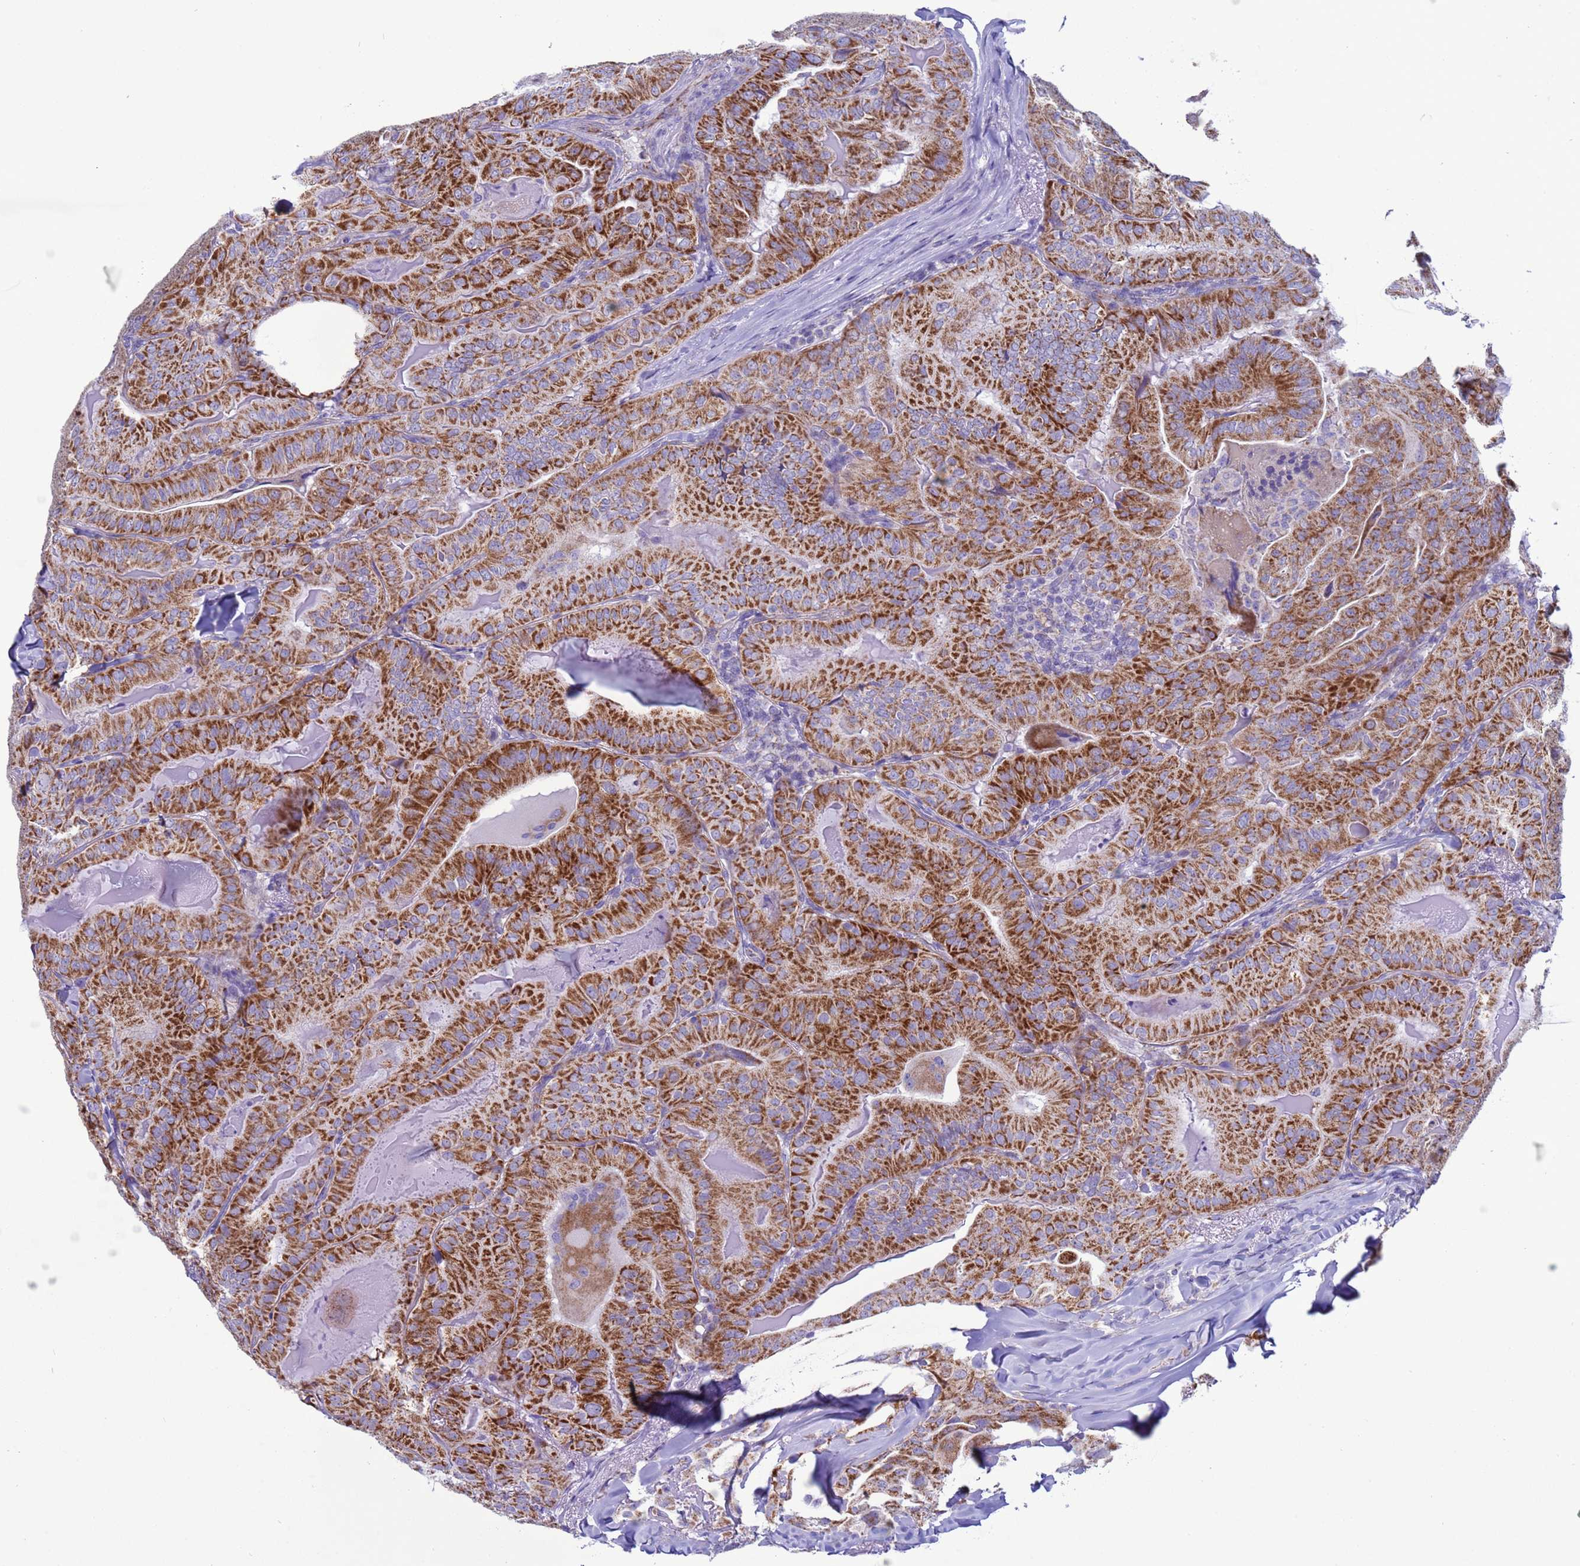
{"staining": {"intensity": "strong", "quantity": ">75%", "location": "cytoplasmic/membranous"}, "tissue": "thyroid cancer", "cell_type": "Tumor cells", "image_type": "cancer", "snomed": [{"axis": "morphology", "description": "Papillary adenocarcinoma, NOS"}, {"axis": "topography", "description": "Thyroid gland"}], "caption": "Approximately >75% of tumor cells in human papillary adenocarcinoma (thyroid) show strong cytoplasmic/membranous protein staining as visualized by brown immunohistochemical staining.", "gene": "NCALD", "patient": {"sex": "female", "age": 68}}